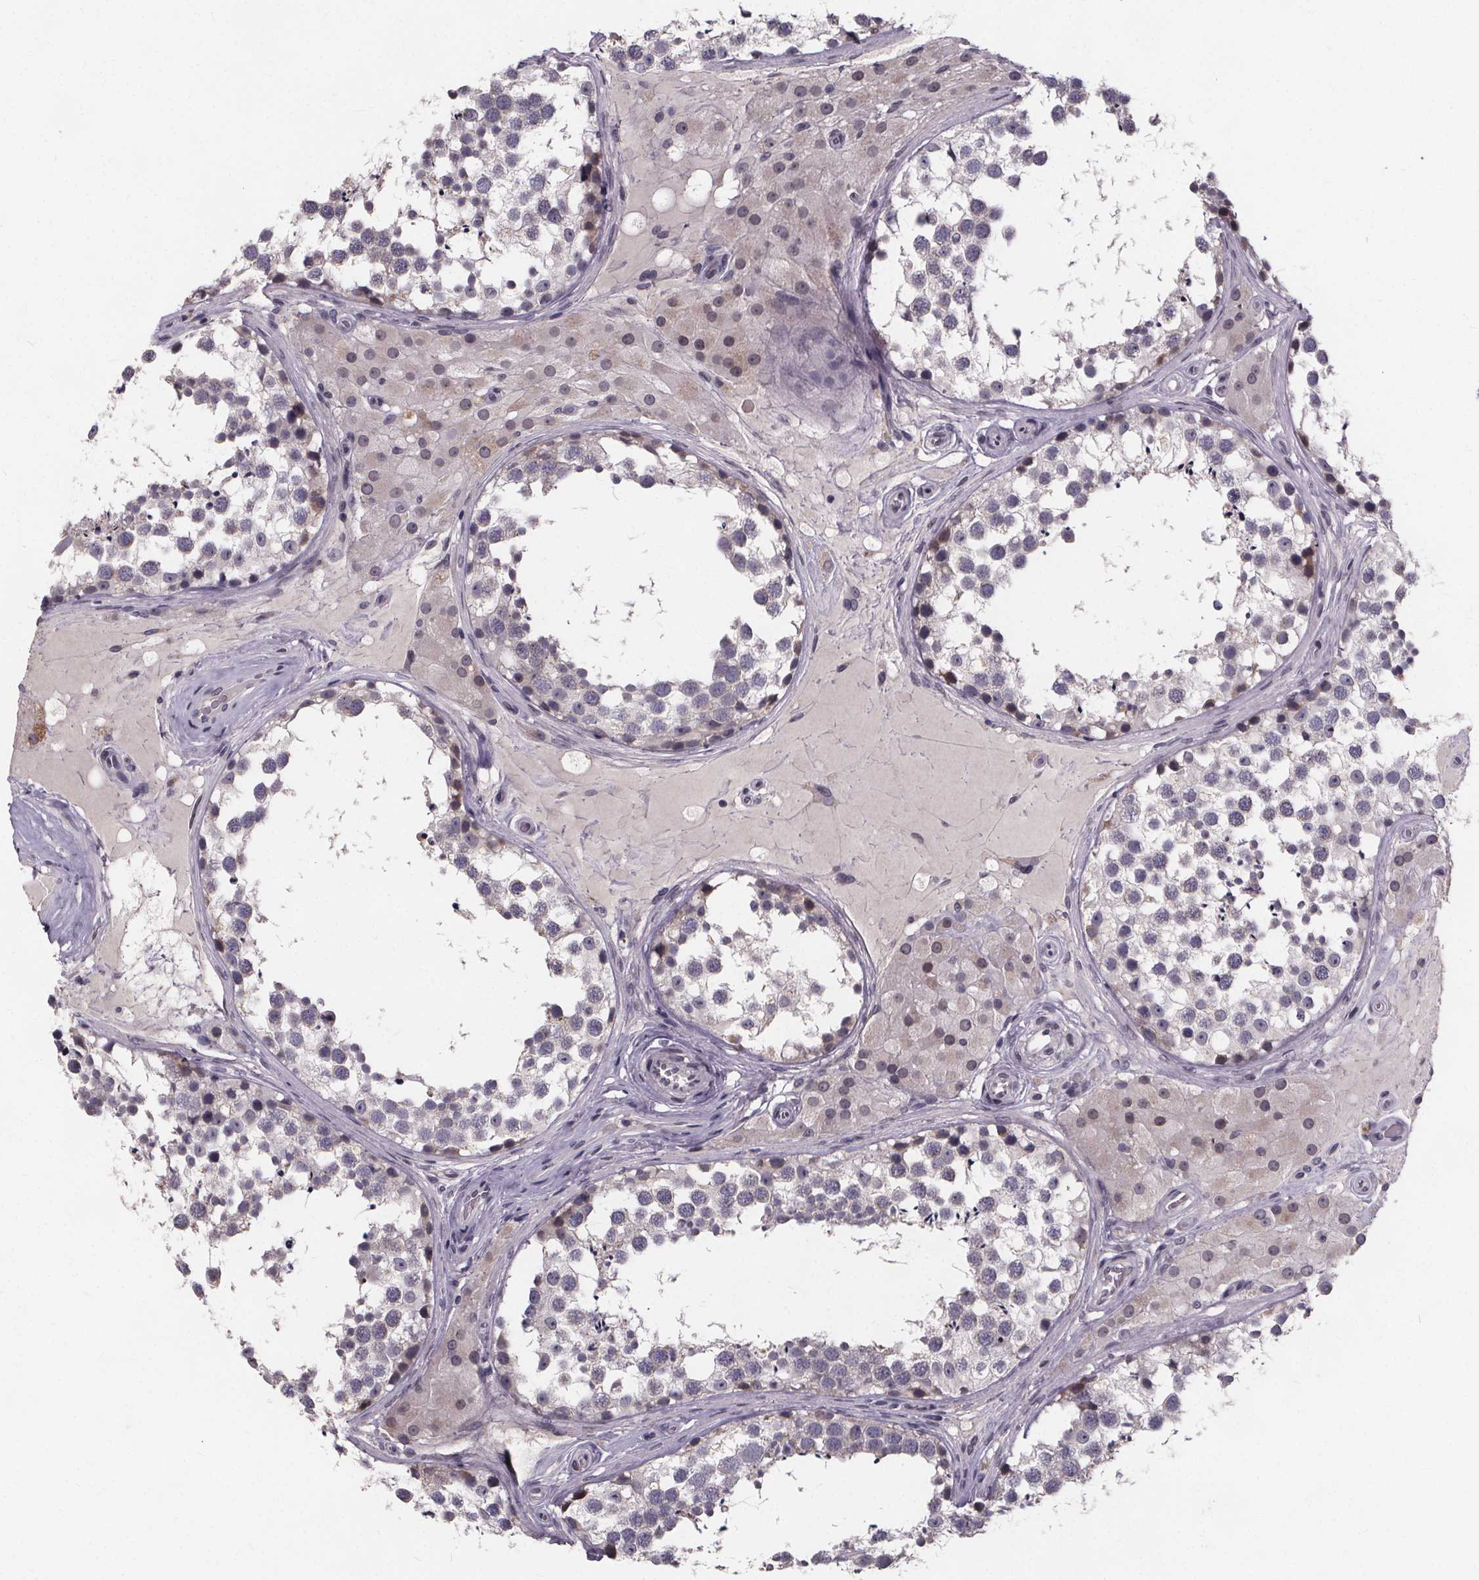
{"staining": {"intensity": "negative", "quantity": "none", "location": "none"}, "tissue": "testis", "cell_type": "Cells in seminiferous ducts", "image_type": "normal", "snomed": [{"axis": "morphology", "description": "Normal tissue, NOS"}, {"axis": "morphology", "description": "Seminoma, NOS"}, {"axis": "topography", "description": "Testis"}], "caption": "Immunohistochemistry (IHC) histopathology image of unremarkable testis: testis stained with DAB (3,3'-diaminobenzidine) exhibits no significant protein positivity in cells in seminiferous ducts. (Brightfield microscopy of DAB immunohistochemistry at high magnification).", "gene": "FAM181B", "patient": {"sex": "male", "age": 65}}